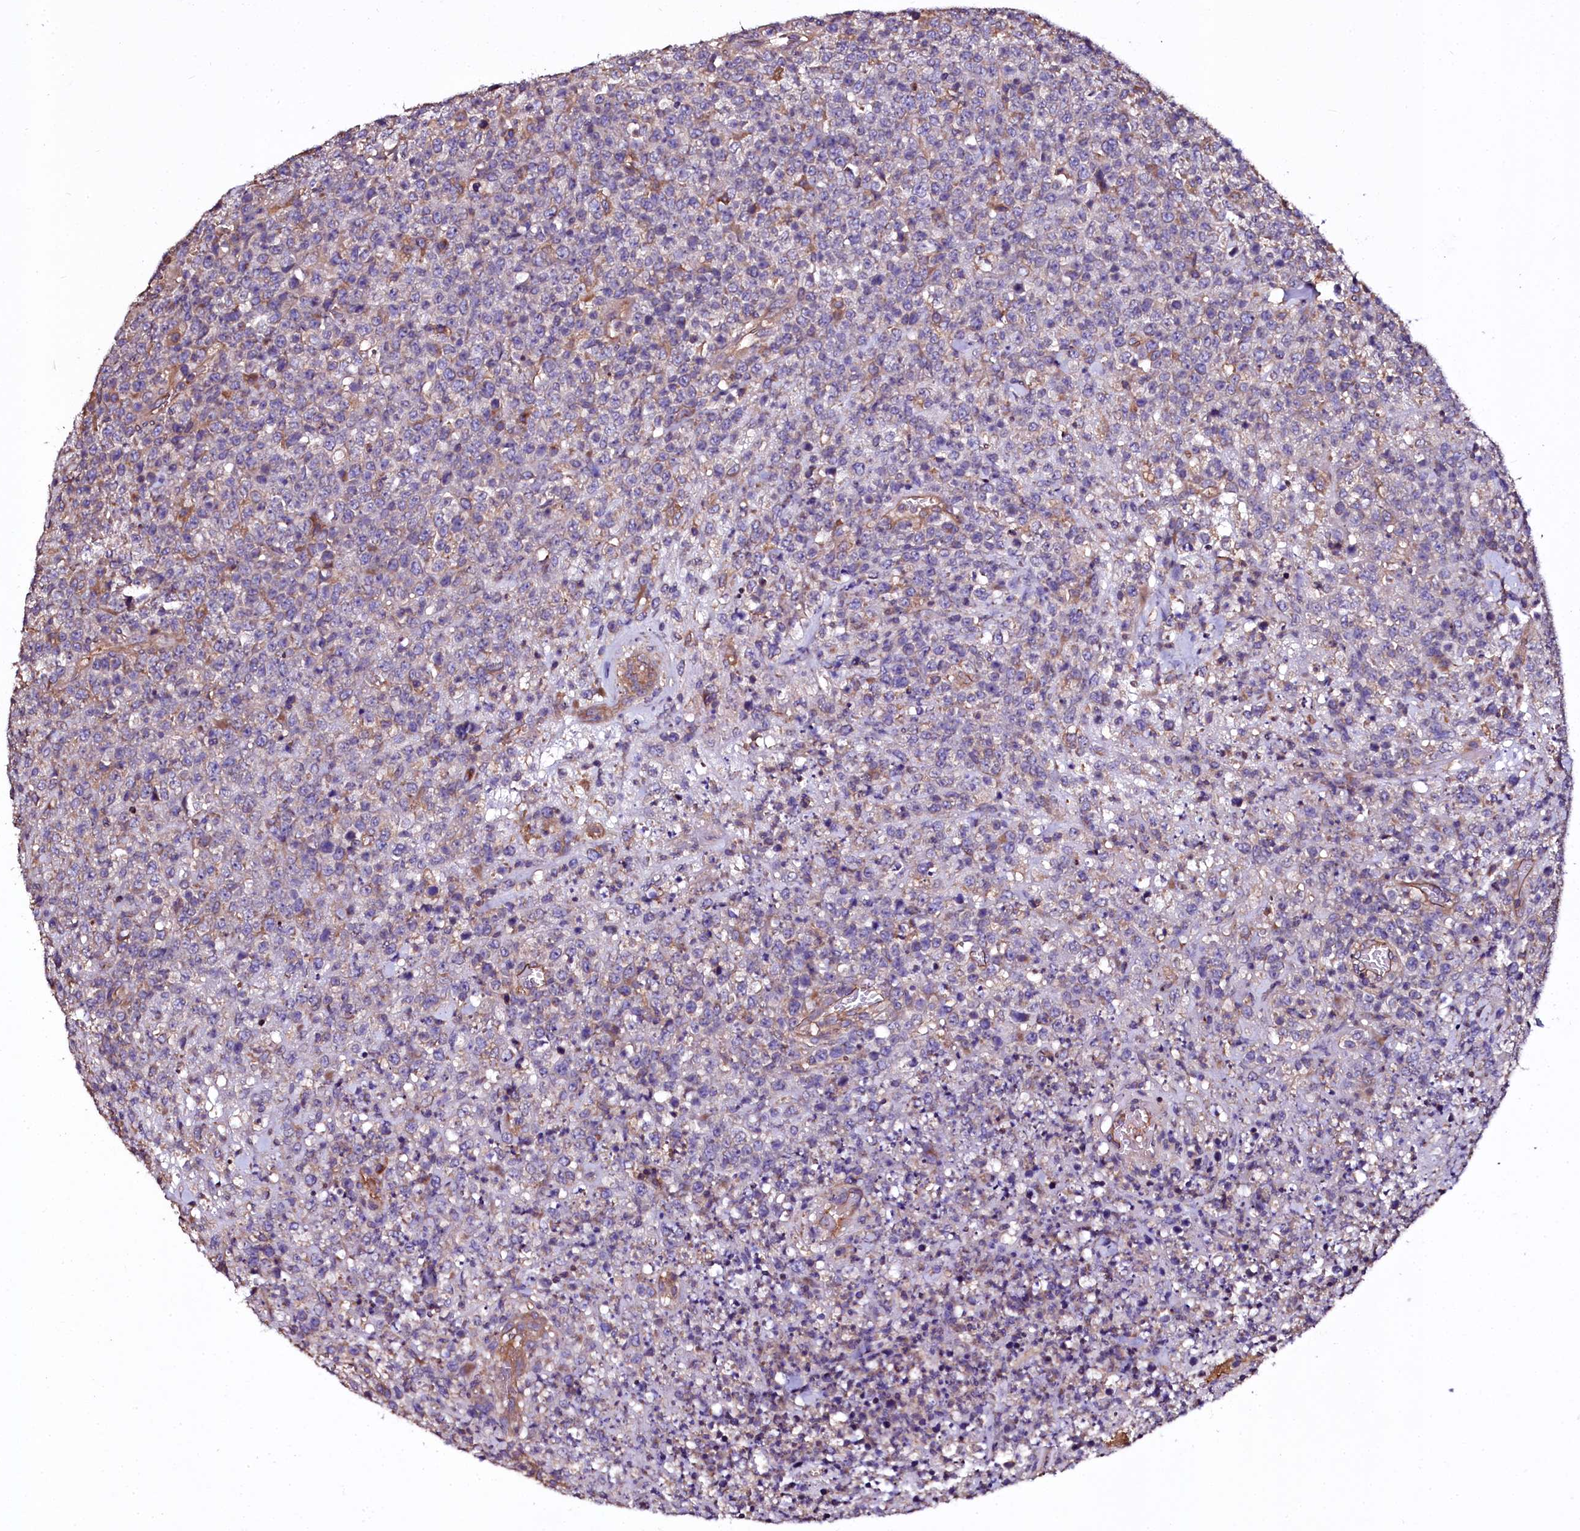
{"staining": {"intensity": "negative", "quantity": "none", "location": "none"}, "tissue": "lymphoma", "cell_type": "Tumor cells", "image_type": "cancer", "snomed": [{"axis": "morphology", "description": "Malignant lymphoma, non-Hodgkin's type, High grade"}, {"axis": "topography", "description": "Colon"}], "caption": "Immunohistochemistry (IHC) of human high-grade malignant lymphoma, non-Hodgkin's type reveals no staining in tumor cells.", "gene": "APPL2", "patient": {"sex": "female", "age": 53}}